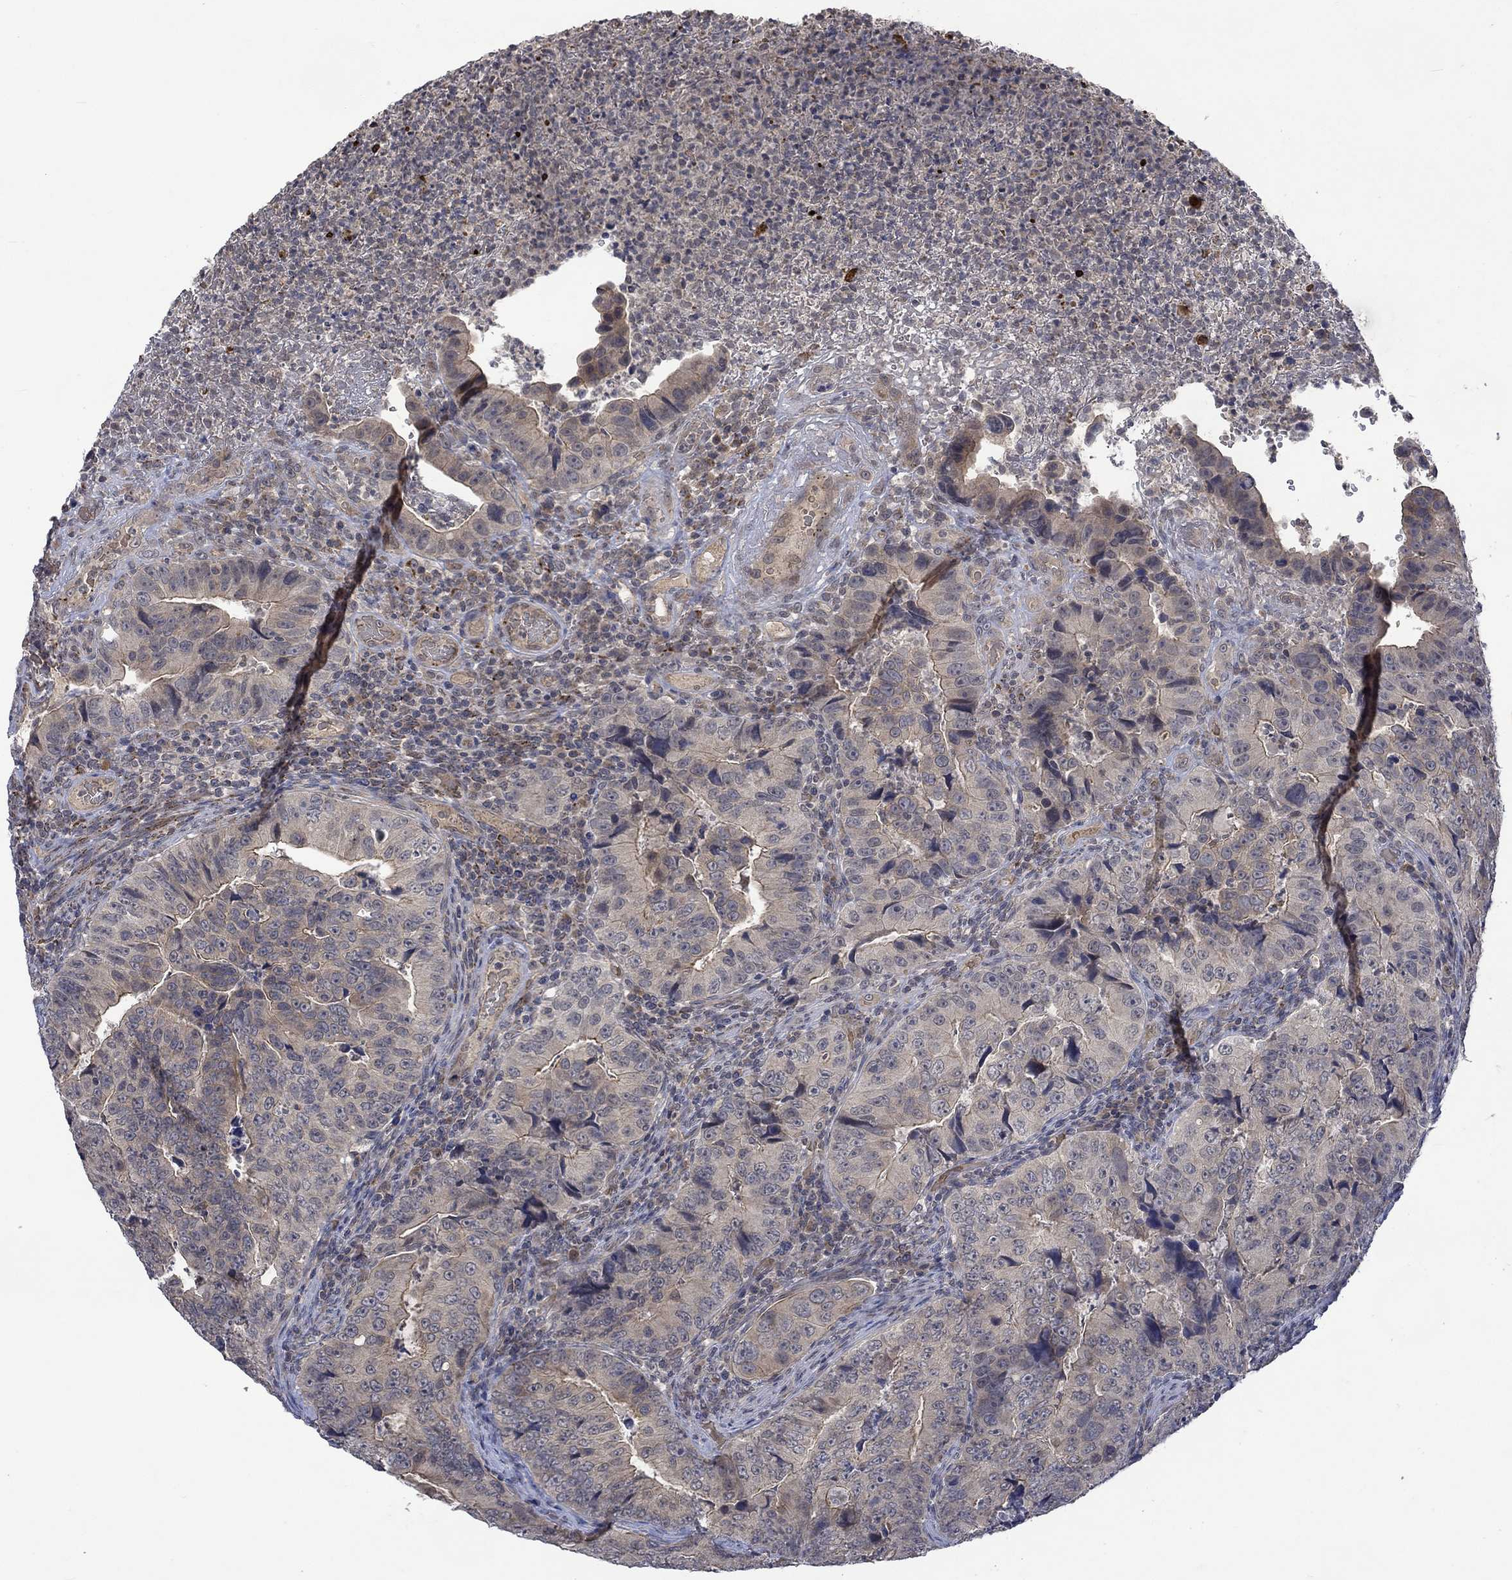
{"staining": {"intensity": "moderate", "quantity": "<25%", "location": "cytoplasmic/membranous"}, "tissue": "colorectal cancer", "cell_type": "Tumor cells", "image_type": "cancer", "snomed": [{"axis": "morphology", "description": "Adenocarcinoma, NOS"}, {"axis": "topography", "description": "Colon"}], "caption": "The photomicrograph exhibits a brown stain indicating the presence of a protein in the cytoplasmic/membranous of tumor cells in colorectal cancer. Immunohistochemistry stains the protein in brown and the nuclei are stained blue.", "gene": "GRIN2D", "patient": {"sex": "female", "age": 72}}